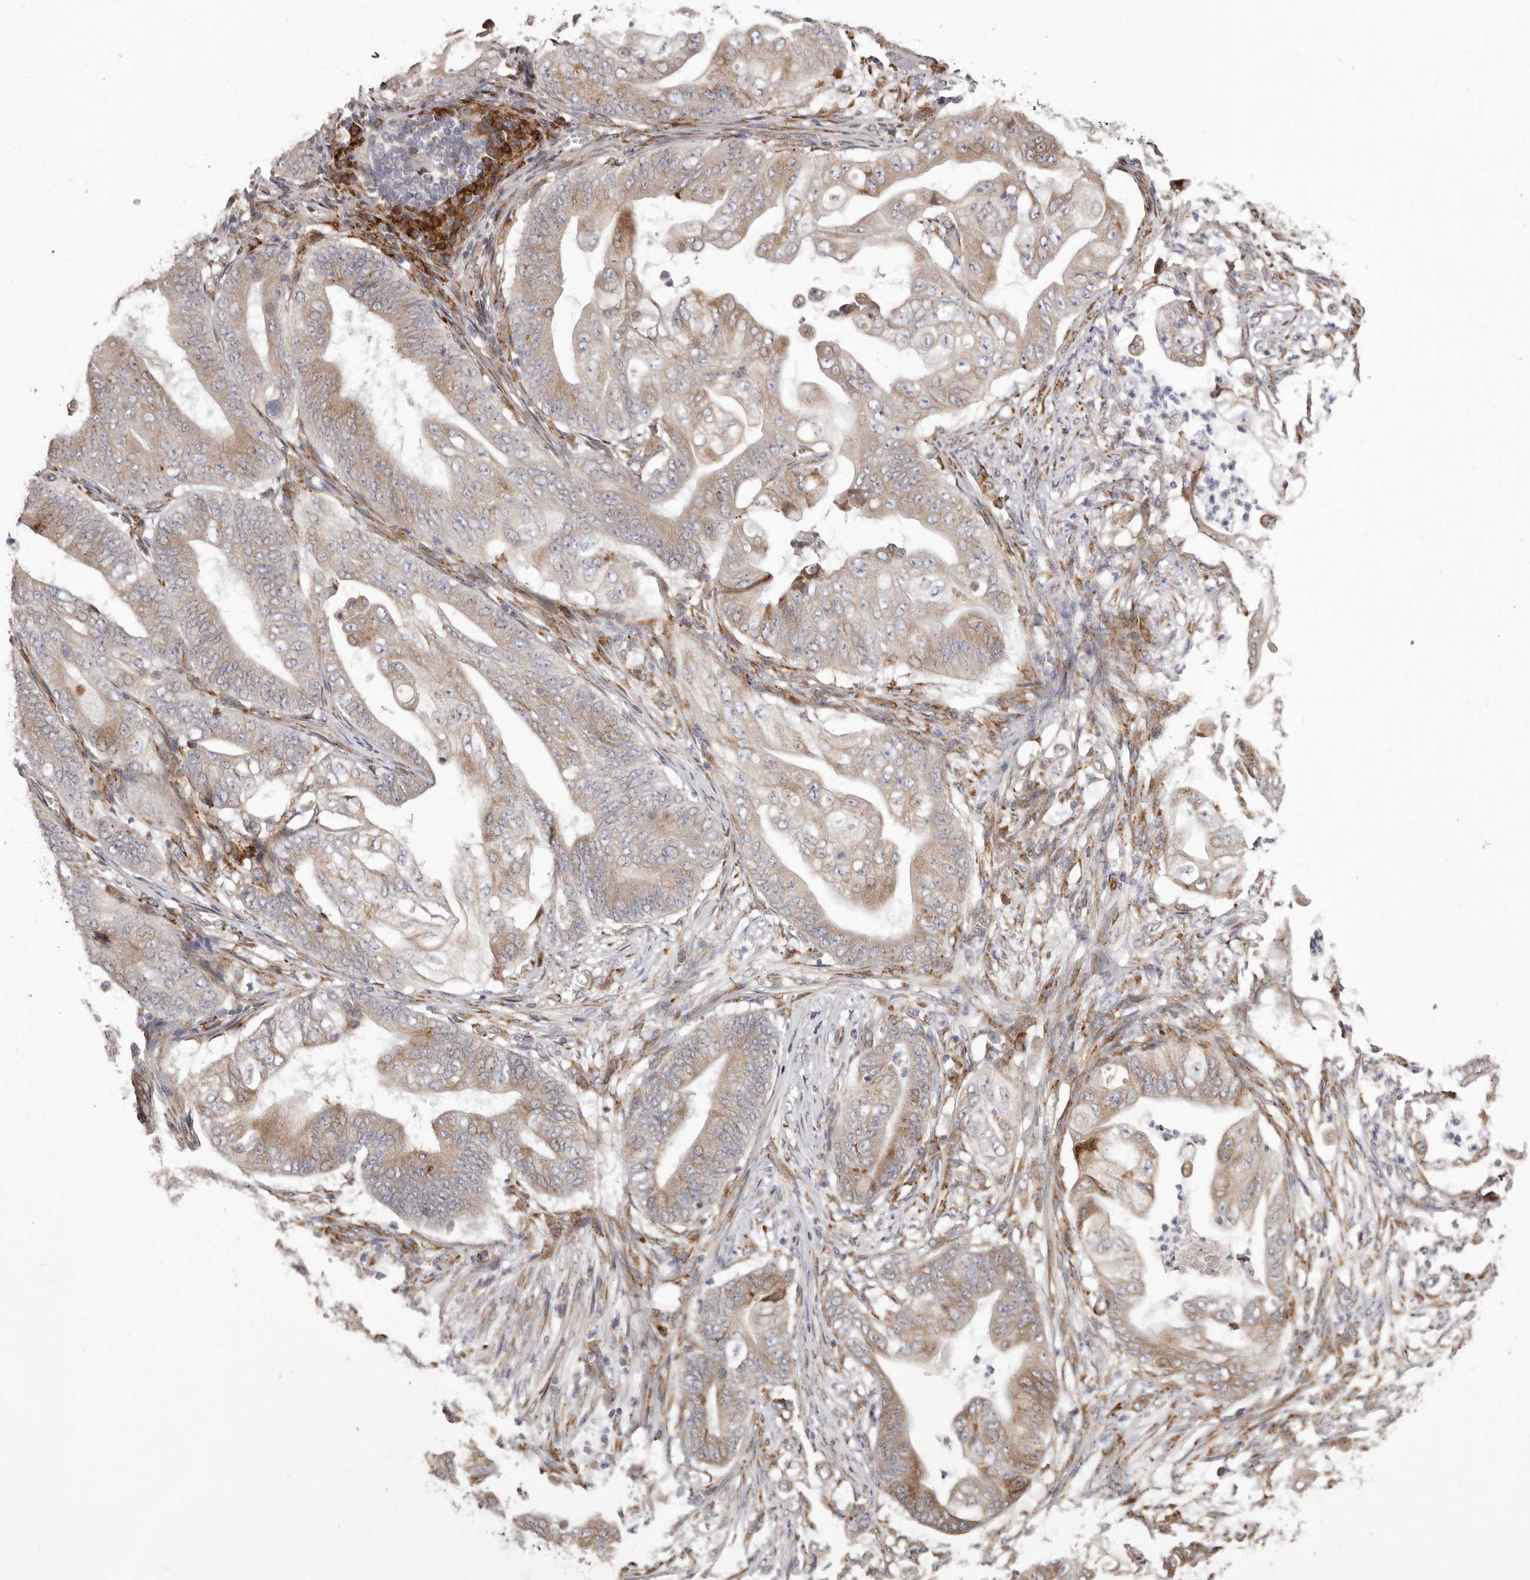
{"staining": {"intensity": "moderate", "quantity": "25%-75%", "location": "cytoplasmic/membranous"}, "tissue": "stomach cancer", "cell_type": "Tumor cells", "image_type": "cancer", "snomed": [{"axis": "morphology", "description": "Adenocarcinoma, NOS"}, {"axis": "topography", "description": "Stomach"}], "caption": "About 25%-75% of tumor cells in human stomach adenocarcinoma exhibit moderate cytoplasmic/membranous protein positivity as visualized by brown immunohistochemical staining.", "gene": "NUP43", "patient": {"sex": "female", "age": 73}}